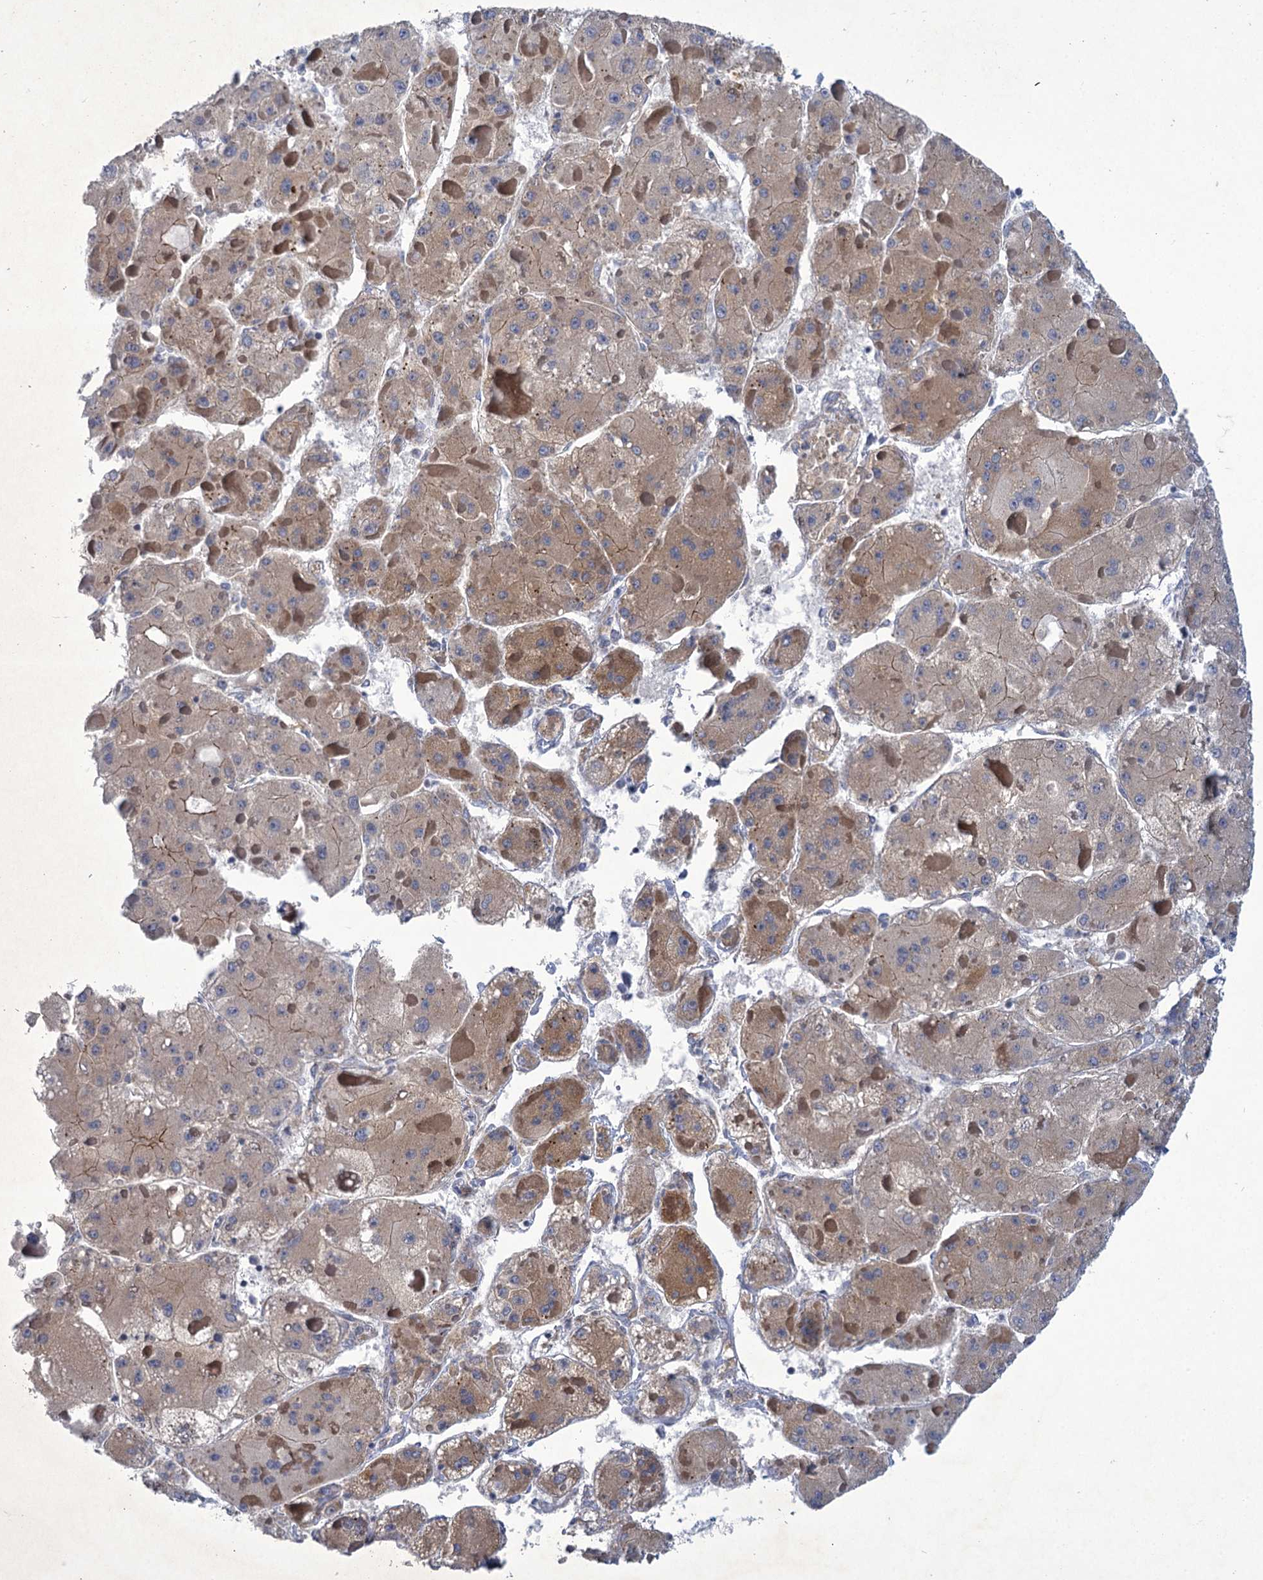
{"staining": {"intensity": "weak", "quantity": ">75%", "location": "cytoplasmic/membranous"}, "tissue": "liver cancer", "cell_type": "Tumor cells", "image_type": "cancer", "snomed": [{"axis": "morphology", "description": "Carcinoma, Hepatocellular, NOS"}, {"axis": "topography", "description": "Liver"}], "caption": "Immunohistochemistry image of neoplastic tissue: human liver hepatocellular carcinoma stained using immunohistochemistry demonstrates low levels of weak protein expression localized specifically in the cytoplasmic/membranous of tumor cells, appearing as a cytoplasmic/membranous brown color.", "gene": "MBLAC2", "patient": {"sex": "female", "age": 73}}